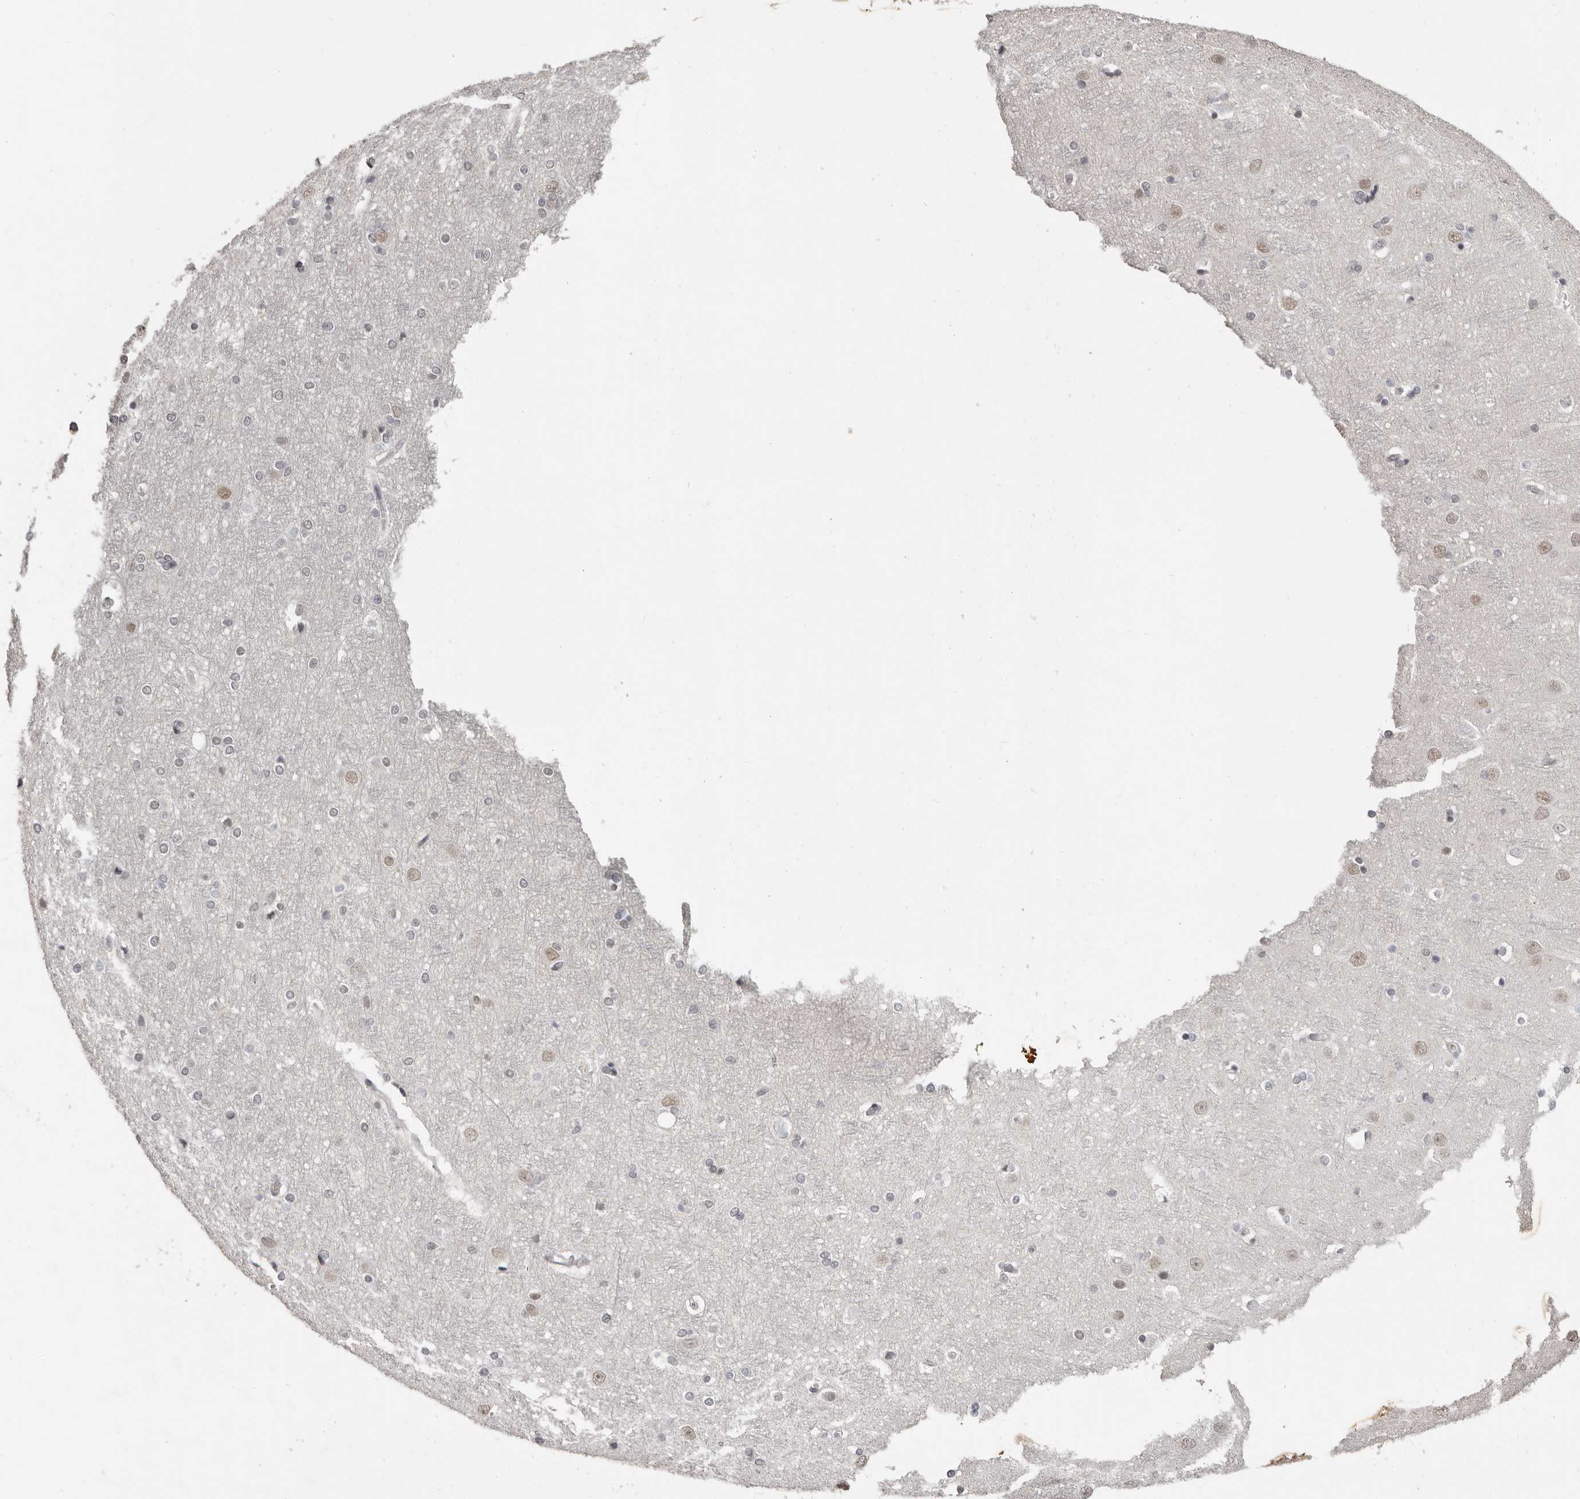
{"staining": {"intensity": "weak", "quantity": "25%-75%", "location": "nuclear"}, "tissue": "cerebral cortex", "cell_type": "Endothelial cells", "image_type": "normal", "snomed": [{"axis": "morphology", "description": "Normal tissue, NOS"}, {"axis": "topography", "description": "Cerebral cortex"}], "caption": "Immunohistochemical staining of normal human cerebral cortex exhibits 25%-75% levels of weak nuclear protein expression in about 25%-75% of endothelial cells. The protein is shown in brown color, while the nuclei are stained blue.", "gene": "SRCAP", "patient": {"sex": "male", "age": 54}}